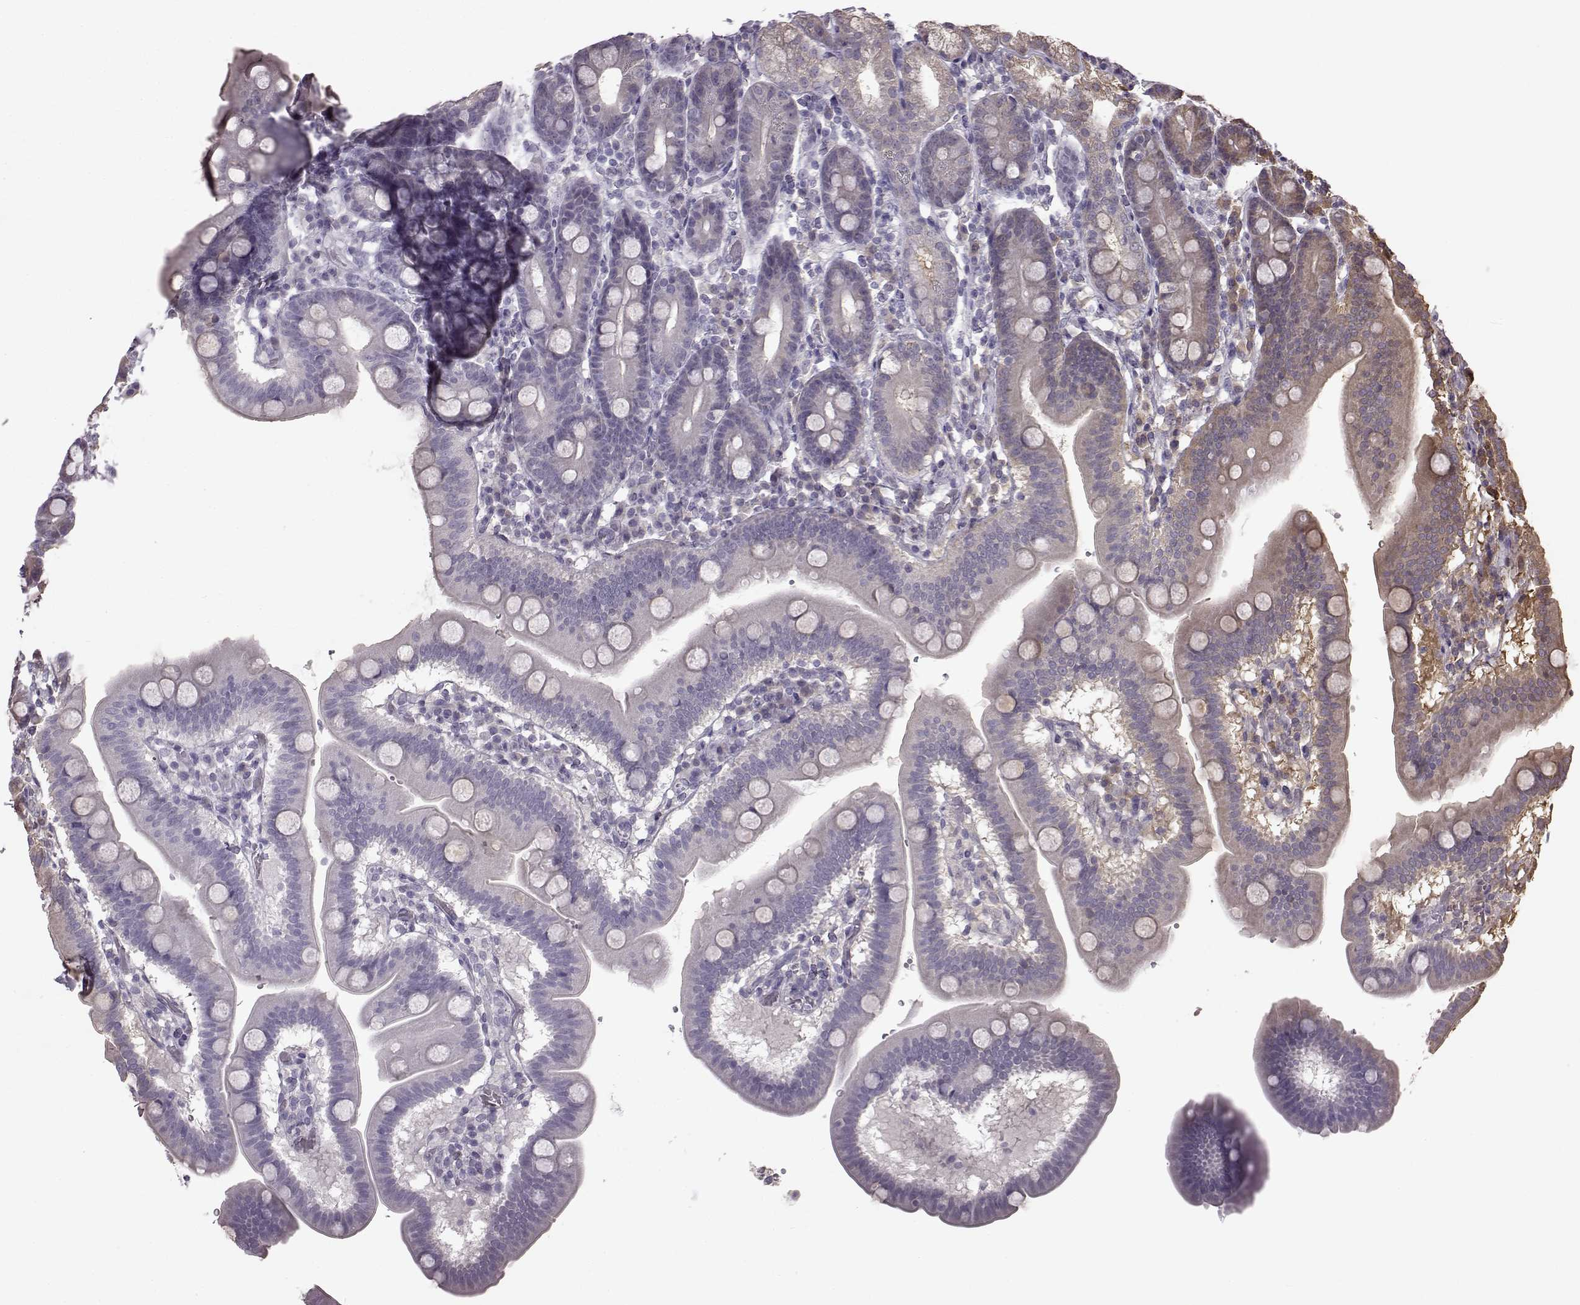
{"staining": {"intensity": "weak", "quantity": "<25%", "location": "cytoplasmic/membranous"}, "tissue": "duodenum", "cell_type": "Glandular cells", "image_type": "normal", "snomed": [{"axis": "morphology", "description": "Normal tissue, NOS"}, {"axis": "topography", "description": "Pancreas"}, {"axis": "topography", "description": "Duodenum"}], "caption": "Immunohistochemical staining of normal human duodenum displays no significant expression in glandular cells.", "gene": "NME1", "patient": {"sex": "male", "age": 59}}